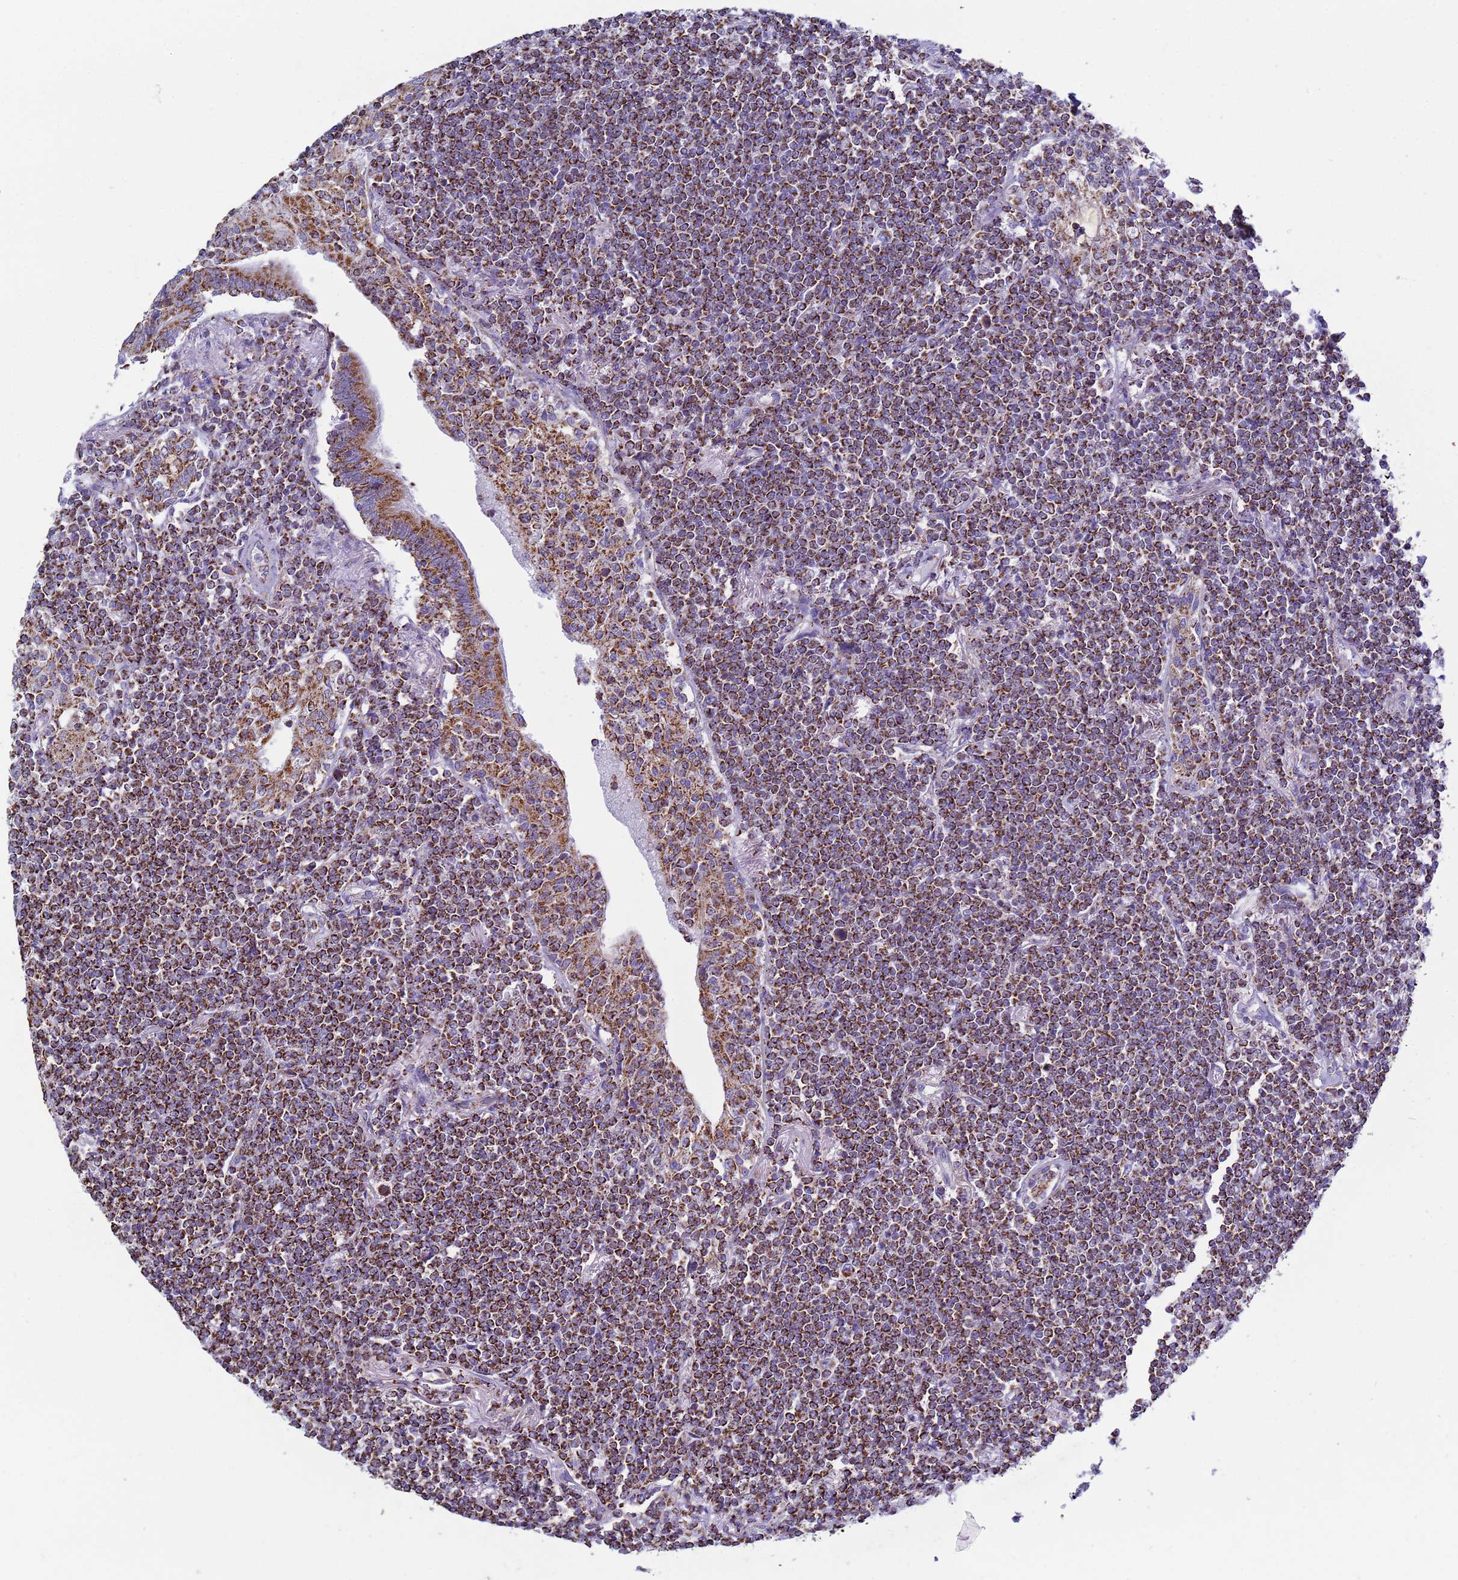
{"staining": {"intensity": "strong", "quantity": ">75%", "location": "cytoplasmic/membranous"}, "tissue": "lymphoma", "cell_type": "Tumor cells", "image_type": "cancer", "snomed": [{"axis": "morphology", "description": "Malignant lymphoma, non-Hodgkin's type, Low grade"}, {"axis": "topography", "description": "Lung"}], "caption": "Protein positivity by immunohistochemistry (IHC) demonstrates strong cytoplasmic/membranous staining in about >75% of tumor cells in malignant lymphoma, non-Hodgkin's type (low-grade).", "gene": "COQ4", "patient": {"sex": "female", "age": 71}}